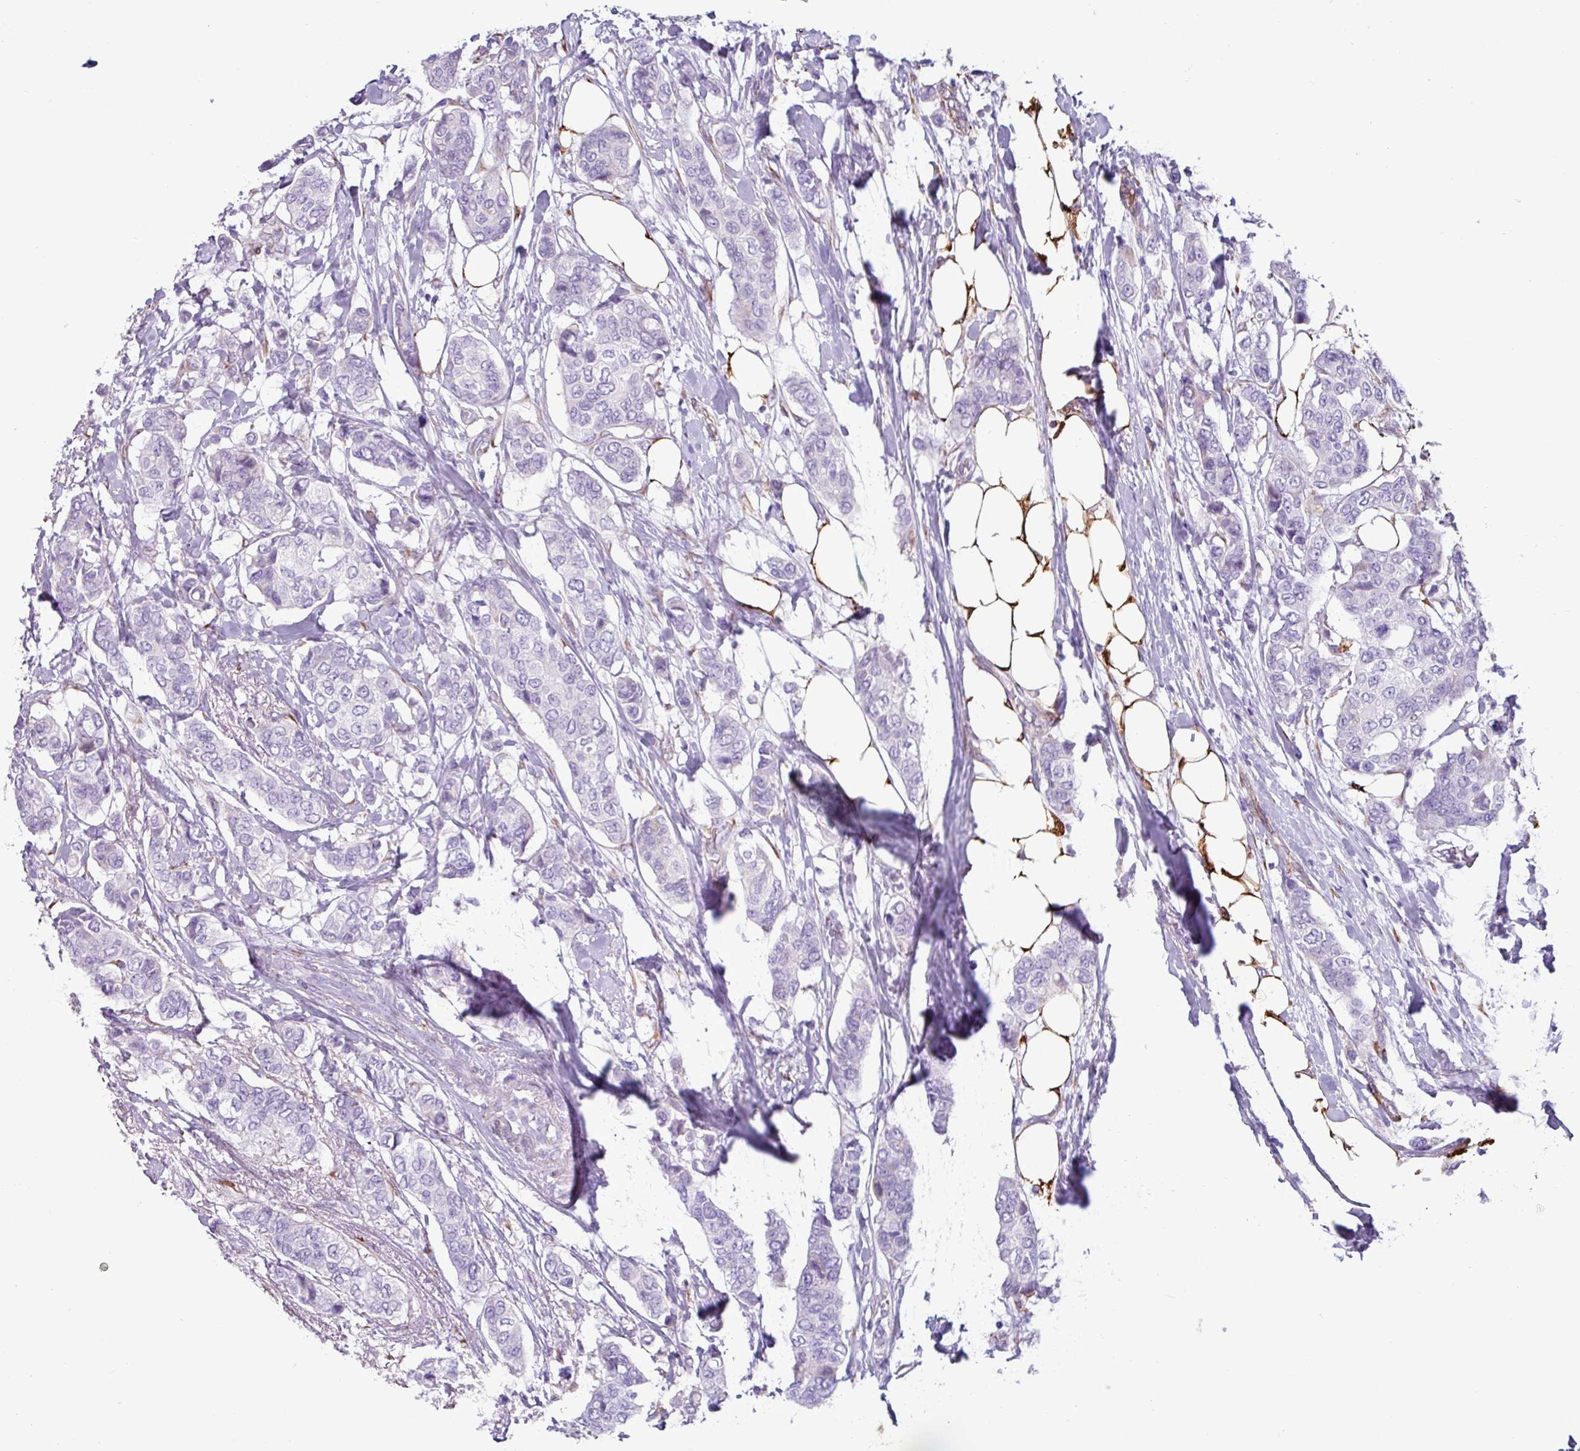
{"staining": {"intensity": "negative", "quantity": "none", "location": "none"}, "tissue": "breast cancer", "cell_type": "Tumor cells", "image_type": "cancer", "snomed": [{"axis": "morphology", "description": "Lobular carcinoma"}, {"axis": "topography", "description": "Breast"}], "caption": "DAB immunohistochemical staining of human lobular carcinoma (breast) exhibits no significant positivity in tumor cells. (DAB (3,3'-diaminobenzidine) immunohistochemistry with hematoxylin counter stain).", "gene": "PPP1R35", "patient": {"sex": "female", "age": 51}}